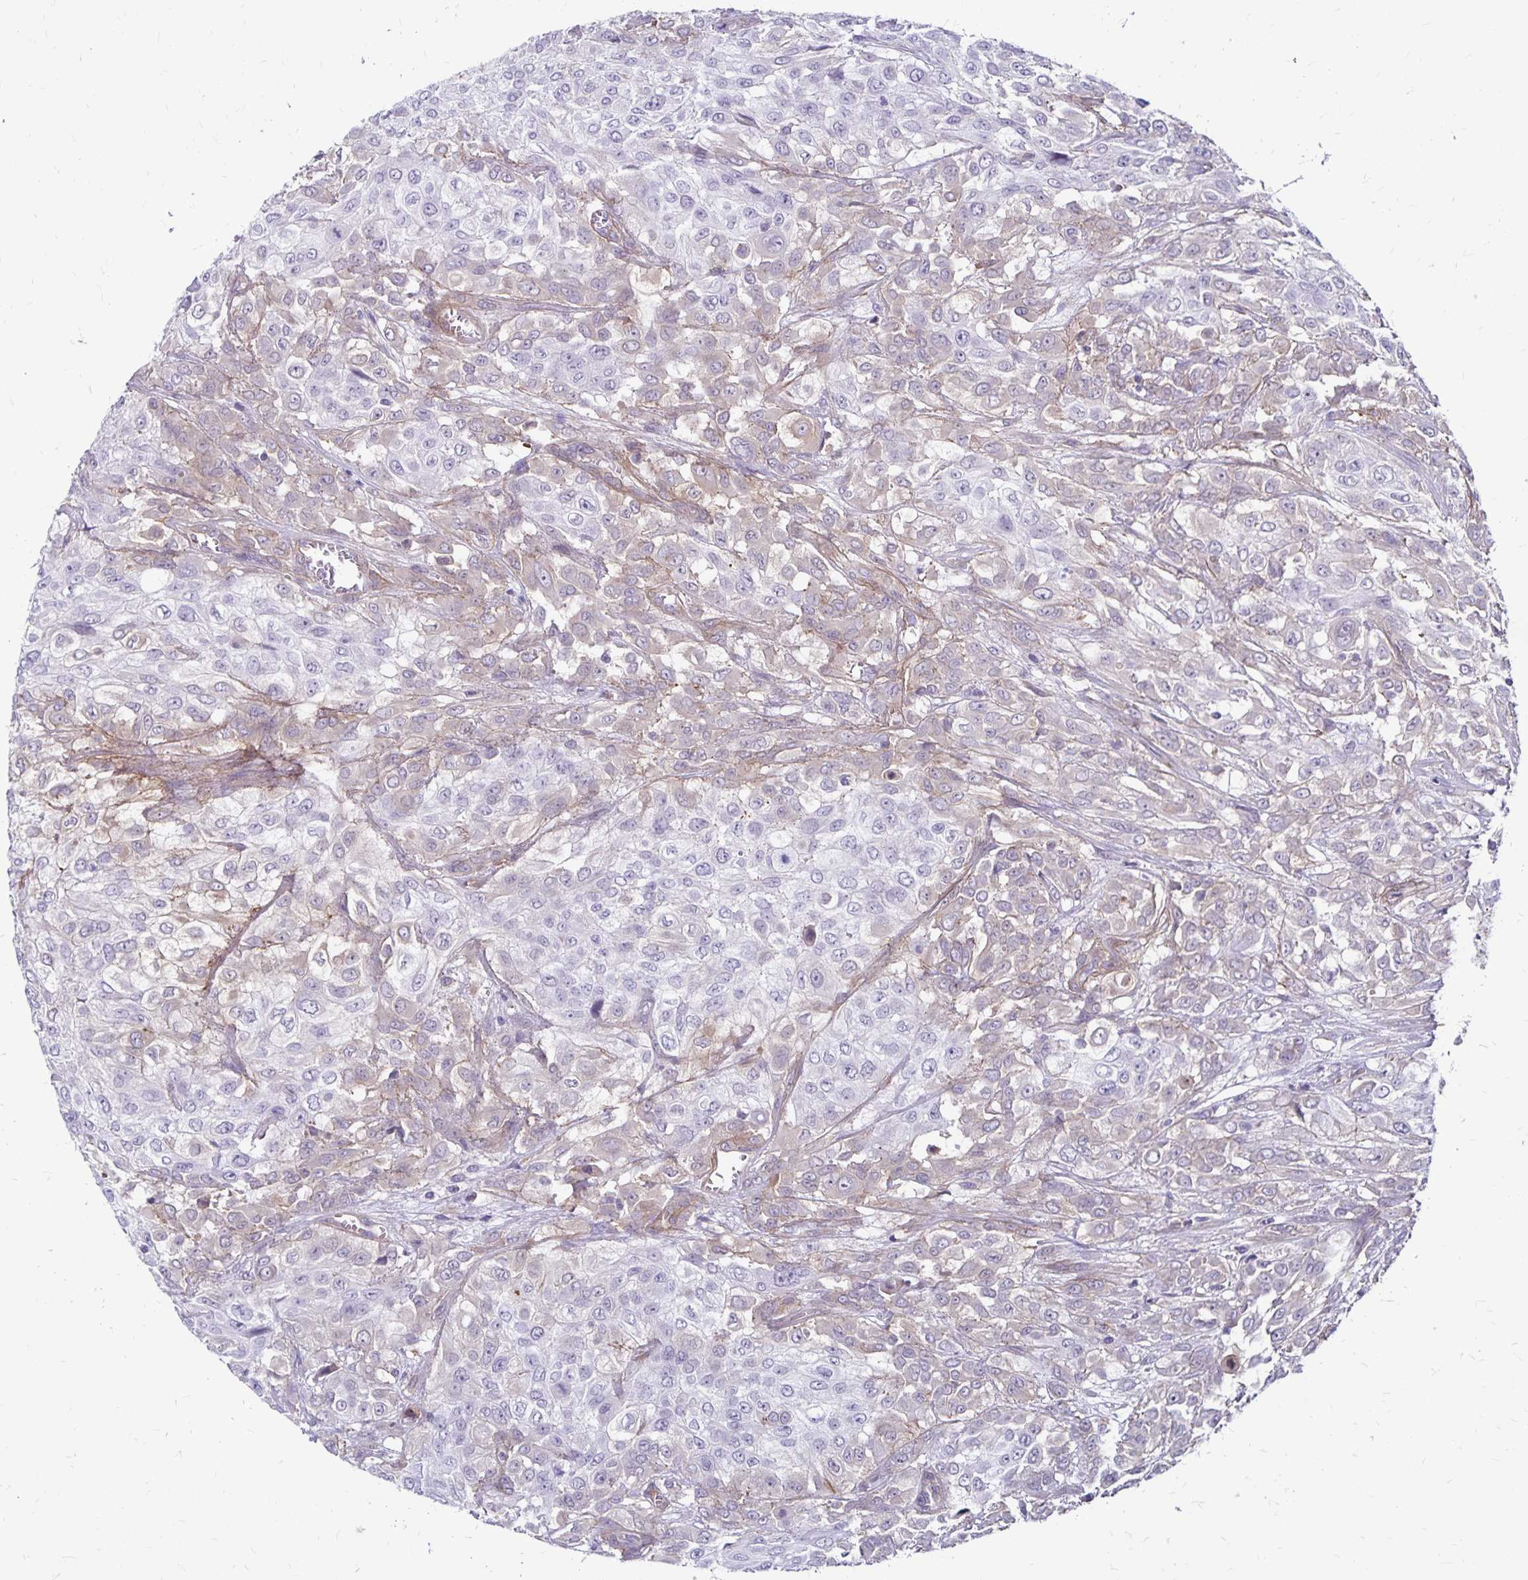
{"staining": {"intensity": "negative", "quantity": "none", "location": "none"}, "tissue": "urothelial cancer", "cell_type": "Tumor cells", "image_type": "cancer", "snomed": [{"axis": "morphology", "description": "Urothelial carcinoma, High grade"}, {"axis": "topography", "description": "Urinary bladder"}], "caption": "DAB immunohistochemical staining of human high-grade urothelial carcinoma shows no significant expression in tumor cells.", "gene": "TNS3", "patient": {"sex": "male", "age": 57}}